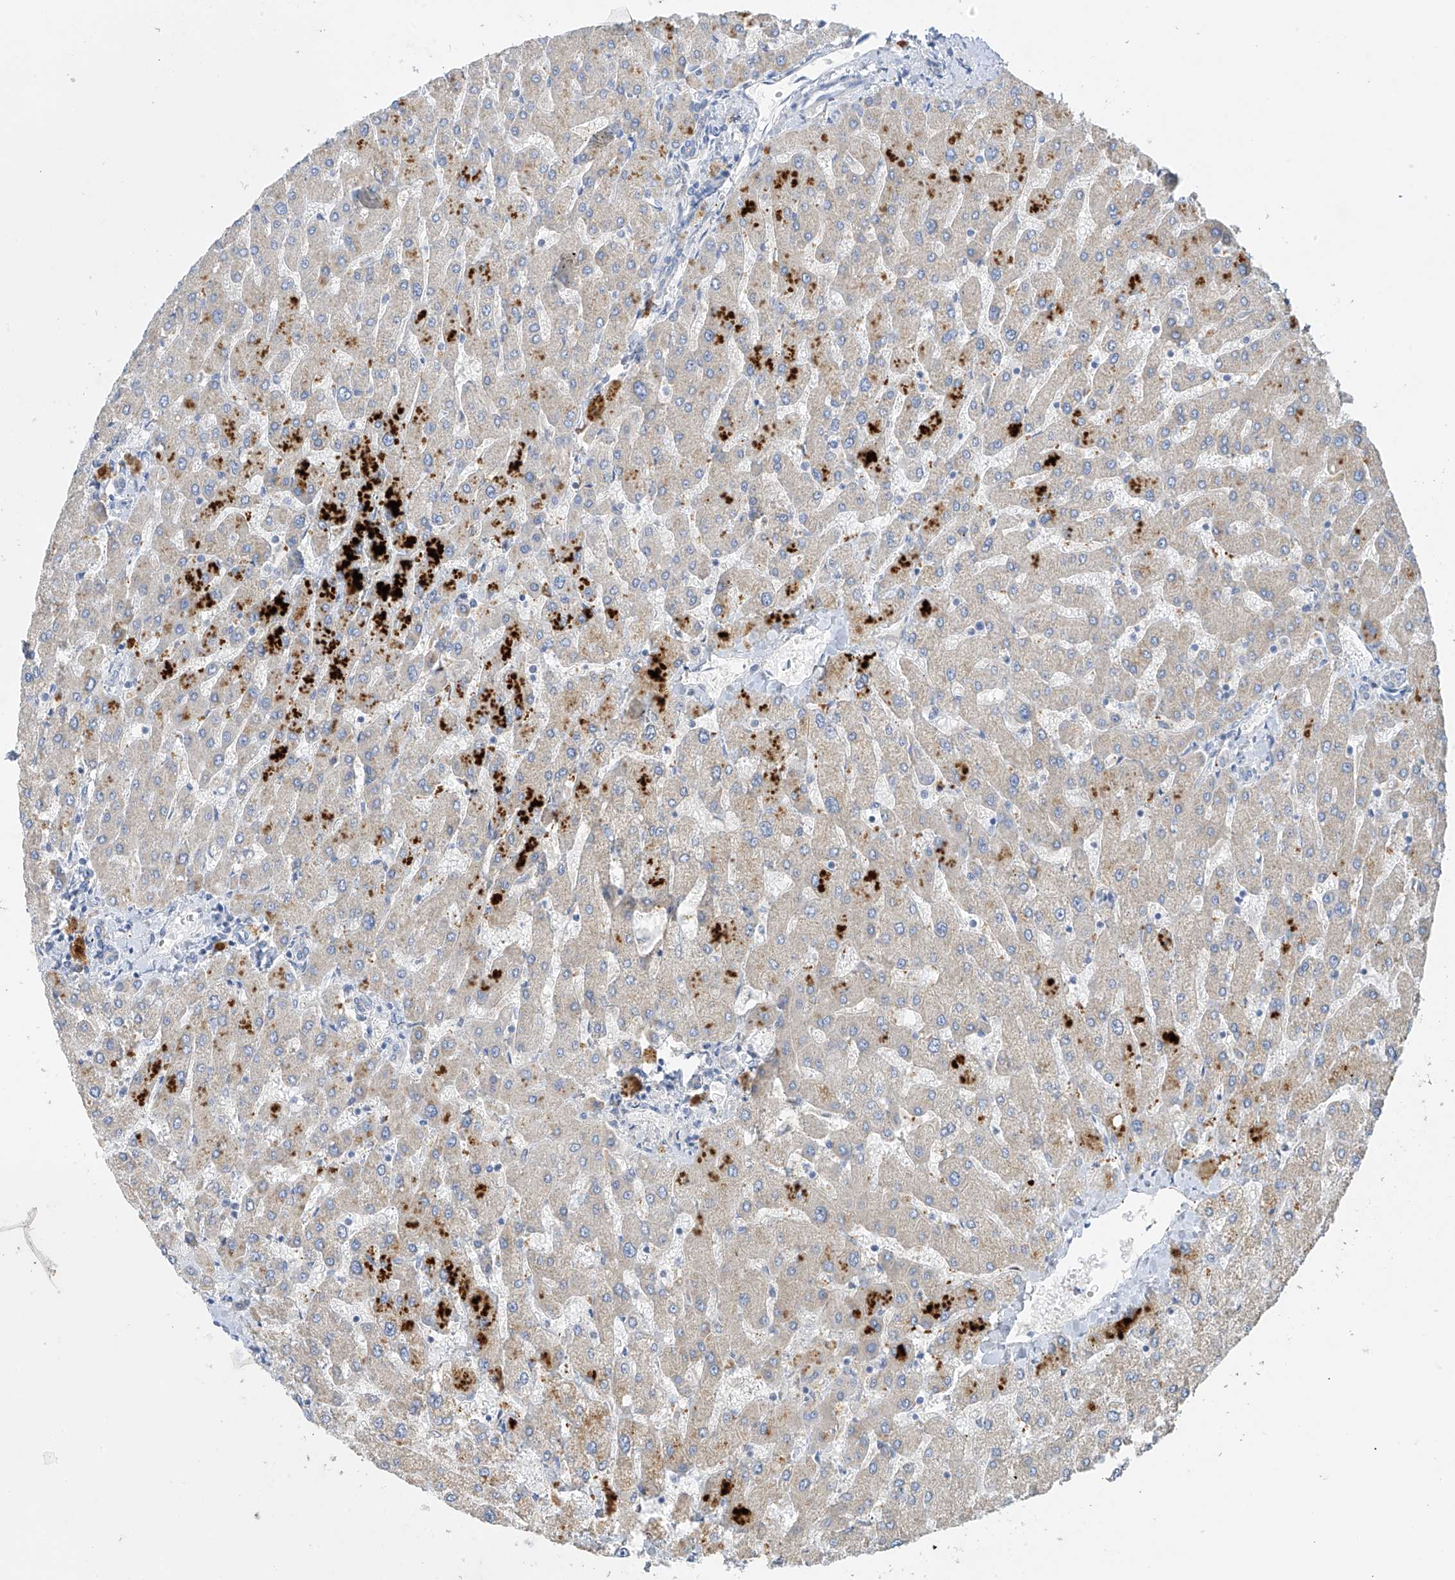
{"staining": {"intensity": "negative", "quantity": "none", "location": "none"}, "tissue": "liver", "cell_type": "Cholangiocytes", "image_type": "normal", "snomed": [{"axis": "morphology", "description": "Normal tissue, NOS"}, {"axis": "topography", "description": "Liver"}], "caption": "Immunohistochemistry photomicrograph of normal liver: human liver stained with DAB (3,3'-diaminobenzidine) exhibits no significant protein staining in cholangiocytes.", "gene": "PRSS12", "patient": {"sex": "male", "age": 55}}